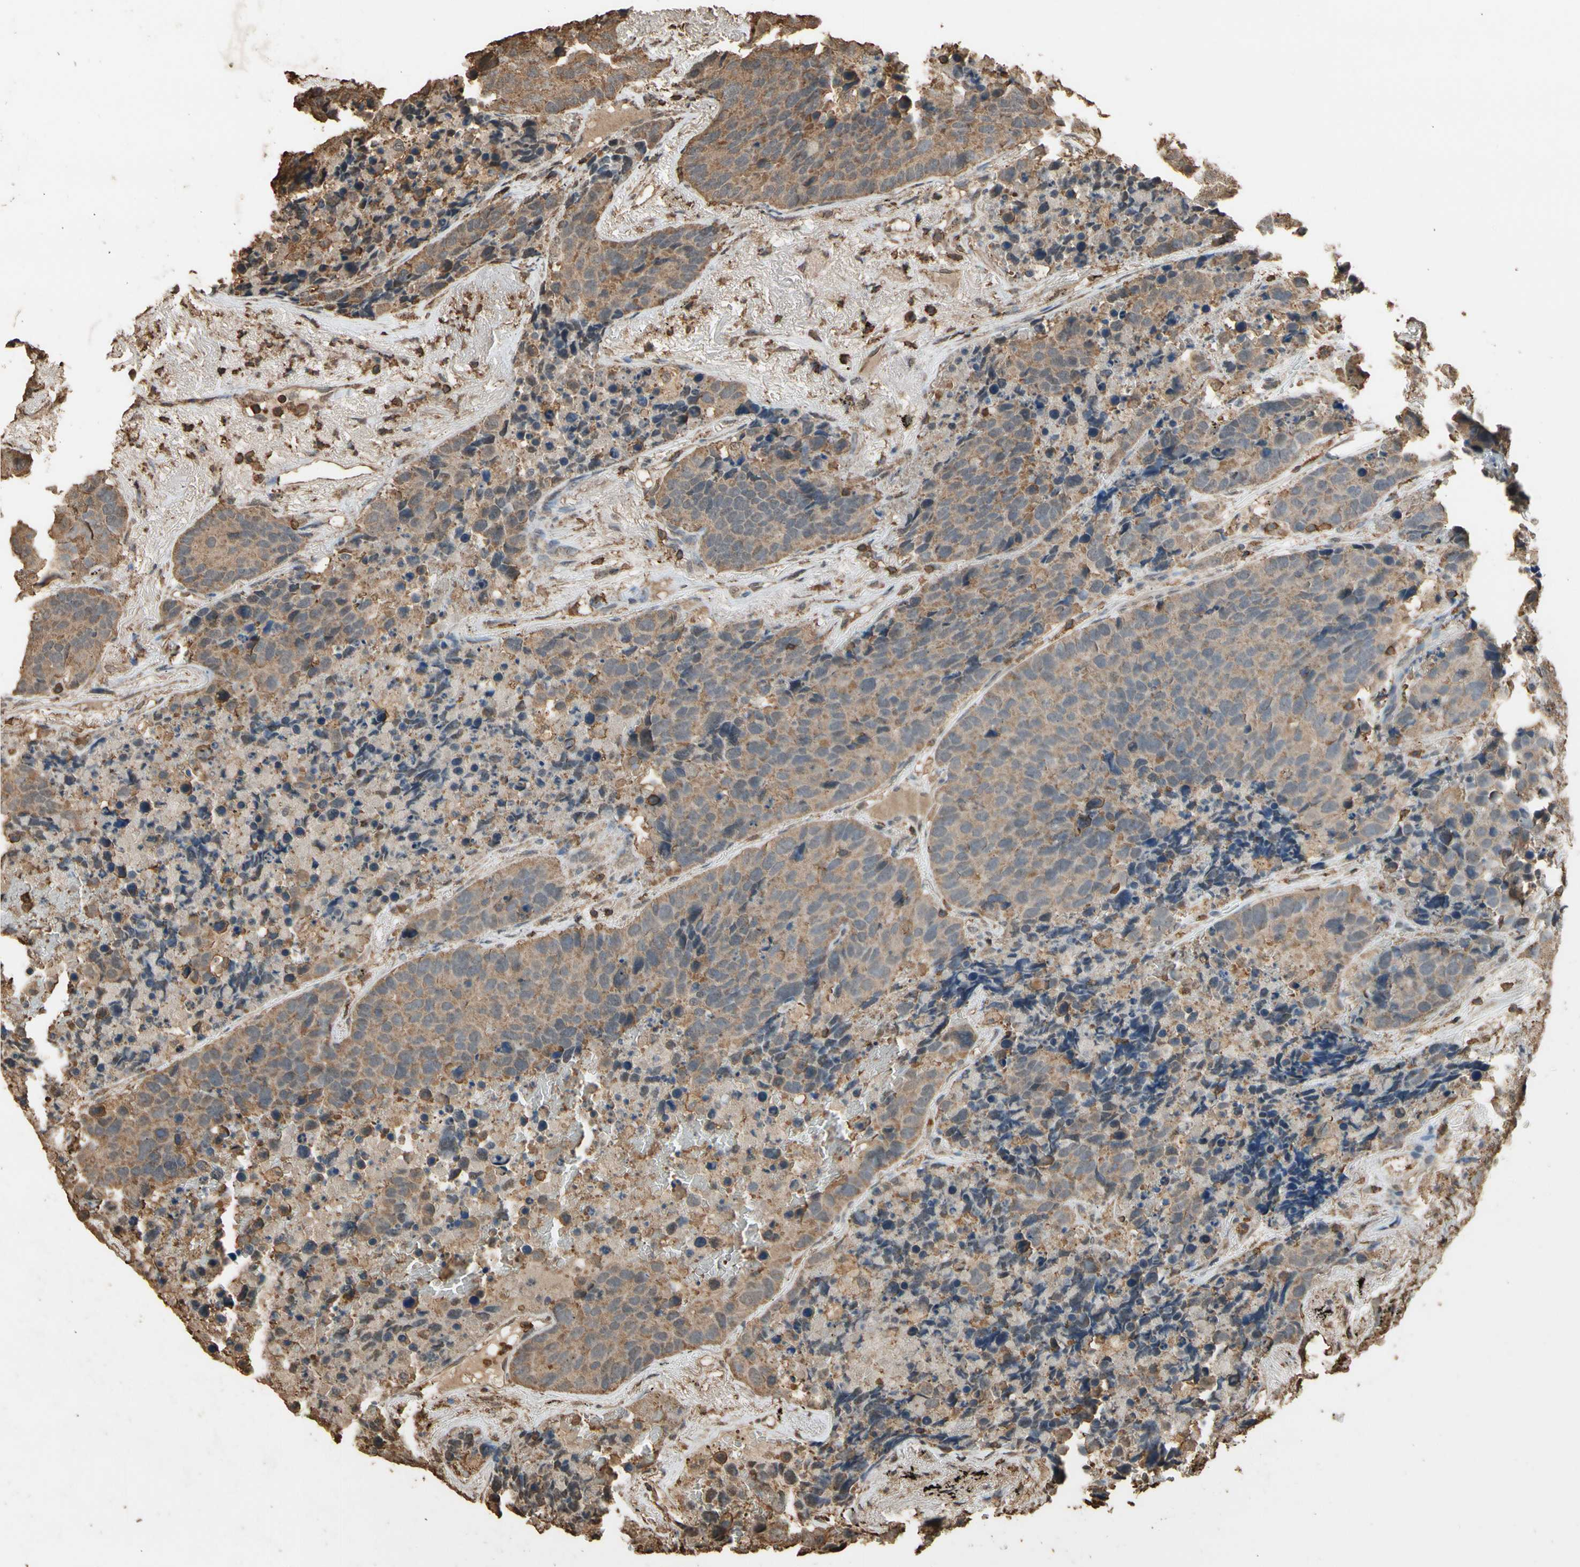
{"staining": {"intensity": "moderate", "quantity": ">75%", "location": "cytoplasmic/membranous"}, "tissue": "carcinoid", "cell_type": "Tumor cells", "image_type": "cancer", "snomed": [{"axis": "morphology", "description": "Carcinoid, malignant, NOS"}, {"axis": "topography", "description": "Lung"}], "caption": "Tumor cells display moderate cytoplasmic/membranous staining in about >75% of cells in carcinoid (malignant).", "gene": "TNFSF13B", "patient": {"sex": "male", "age": 60}}